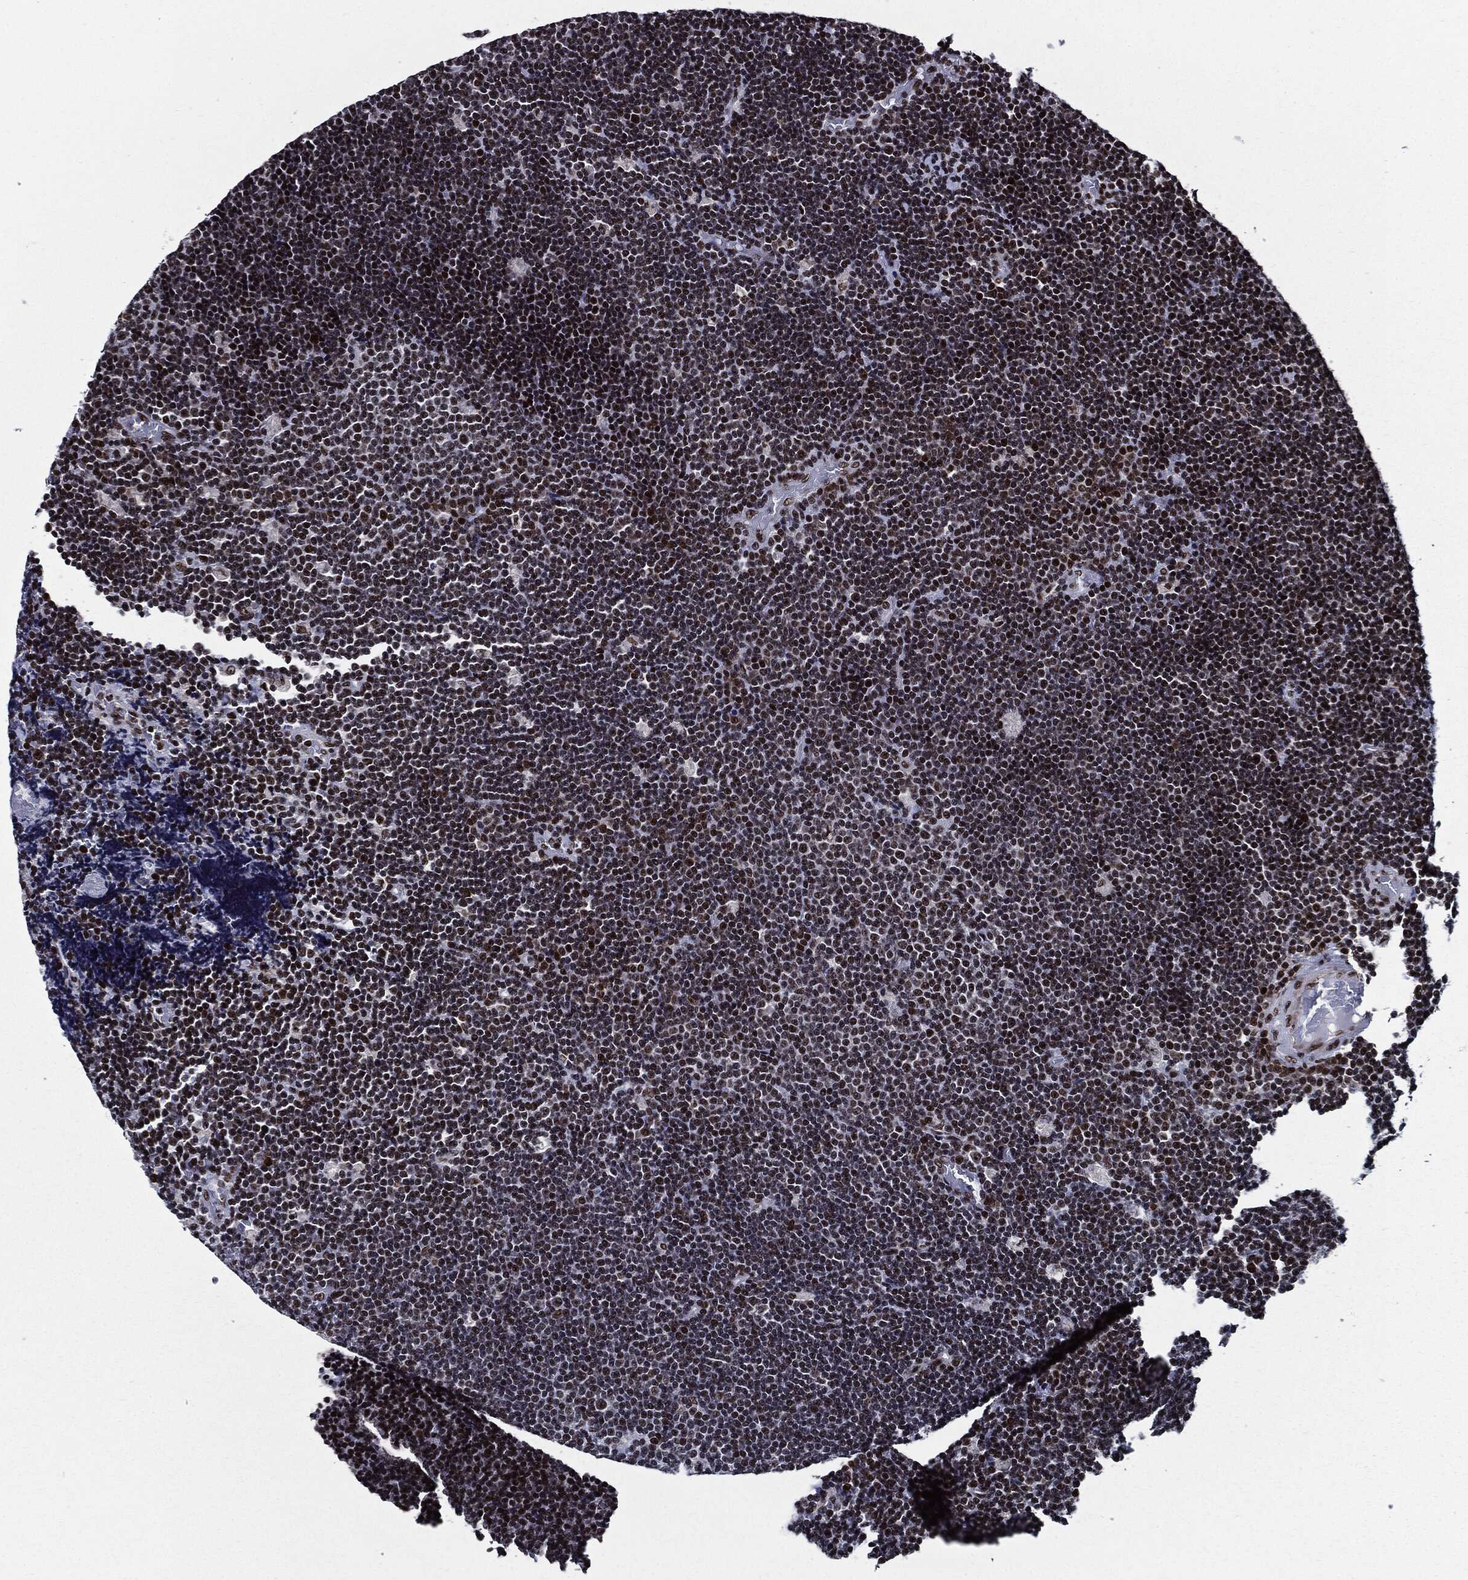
{"staining": {"intensity": "strong", "quantity": ">75%", "location": "nuclear"}, "tissue": "lymphoma", "cell_type": "Tumor cells", "image_type": "cancer", "snomed": [{"axis": "morphology", "description": "Malignant lymphoma, non-Hodgkin's type, Low grade"}, {"axis": "topography", "description": "Brain"}], "caption": "Low-grade malignant lymphoma, non-Hodgkin's type stained with a brown dye exhibits strong nuclear positive expression in about >75% of tumor cells.", "gene": "ZFP91", "patient": {"sex": "female", "age": 66}}